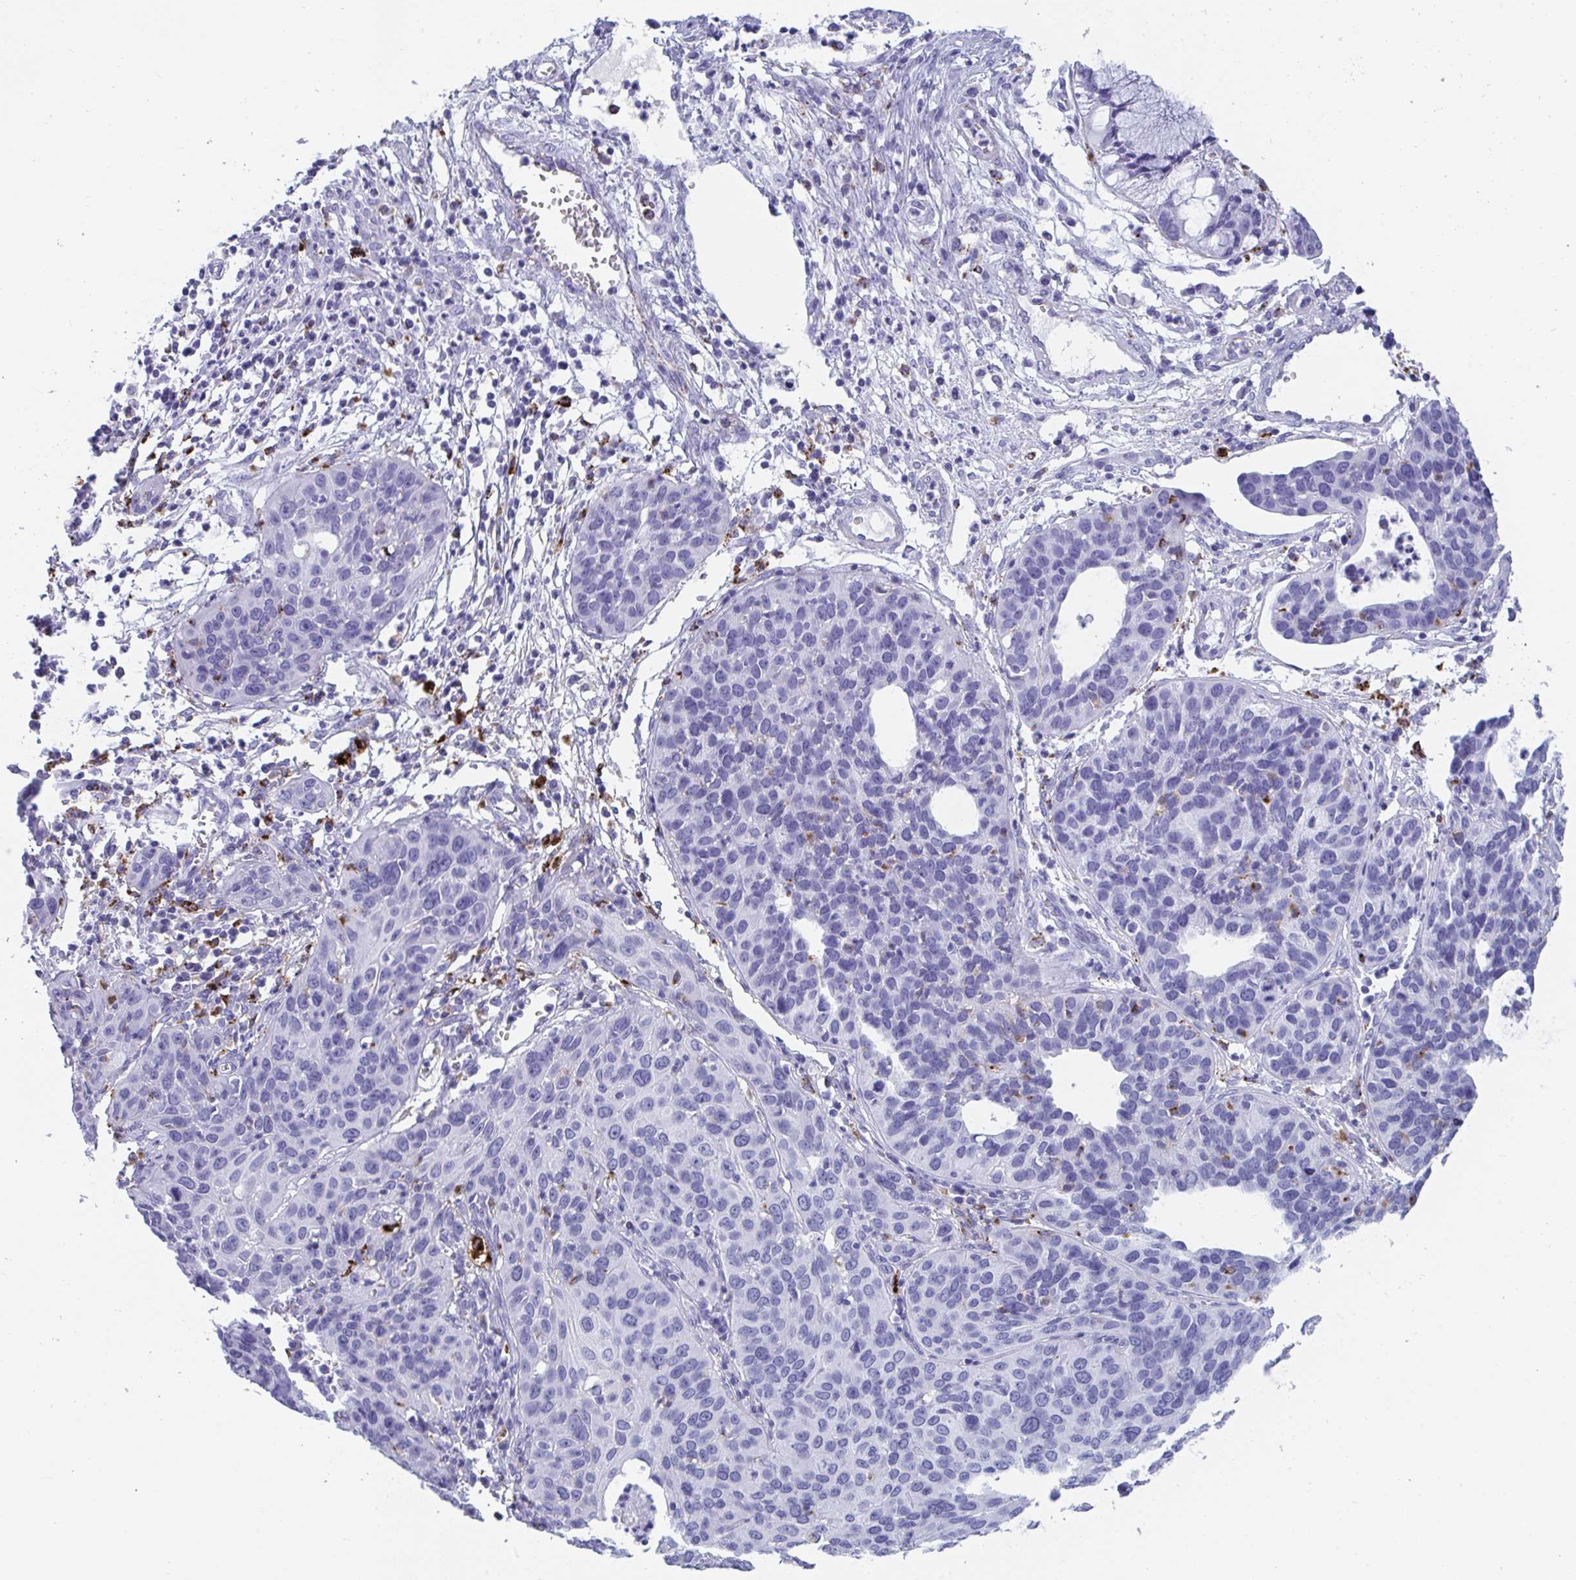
{"staining": {"intensity": "negative", "quantity": "none", "location": "none"}, "tissue": "cervical cancer", "cell_type": "Tumor cells", "image_type": "cancer", "snomed": [{"axis": "morphology", "description": "Squamous cell carcinoma, NOS"}, {"axis": "topography", "description": "Cervix"}], "caption": "High magnification brightfield microscopy of cervical squamous cell carcinoma stained with DAB (3,3'-diaminobenzidine) (brown) and counterstained with hematoxylin (blue): tumor cells show no significant expression.", "gene": "CPVL", "patient": {"sex": "female", "age": 36}}